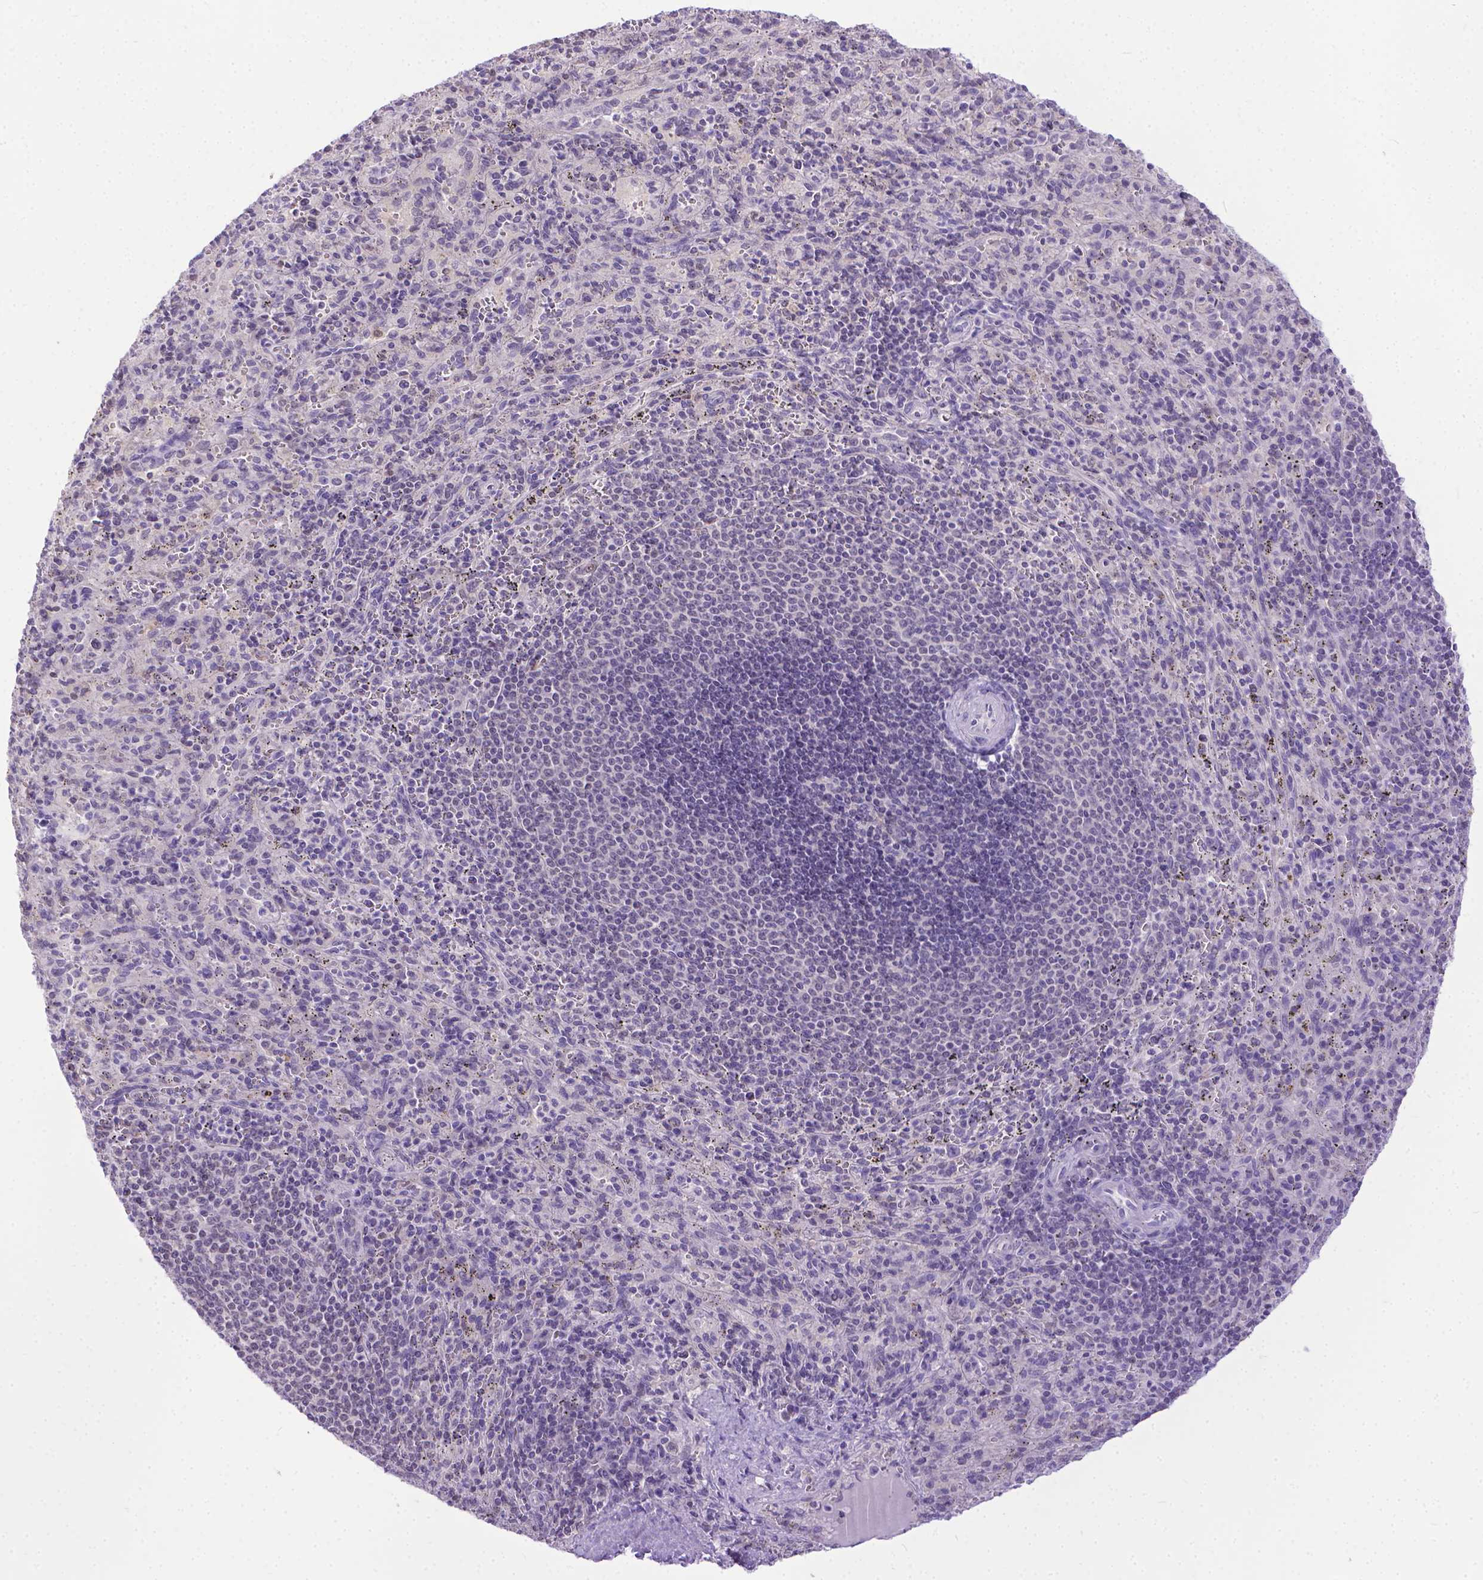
{"staining": {"intensity": "negative", "quantity": "none", "location": "none"}, "tissue": "spleen", "cell_type": "Cells in red pulp", "image_type": "normal", "snomed": [{"axis": "morphology", "description": "Normal tissue, NOS"}, {"axis": "topography", "description": "Spleen"}], "caption": "Cells in red pulp are negative for protein expression in unremarkable human spleen. Brightfield microscopy of IHC stained with DAB (3,3'-diaminobenzidine) (brown) and hematoxylin (blue), captured at high magnification.", "gene": "TTLL6", "patient": {"sex": "male", "age": 57}}